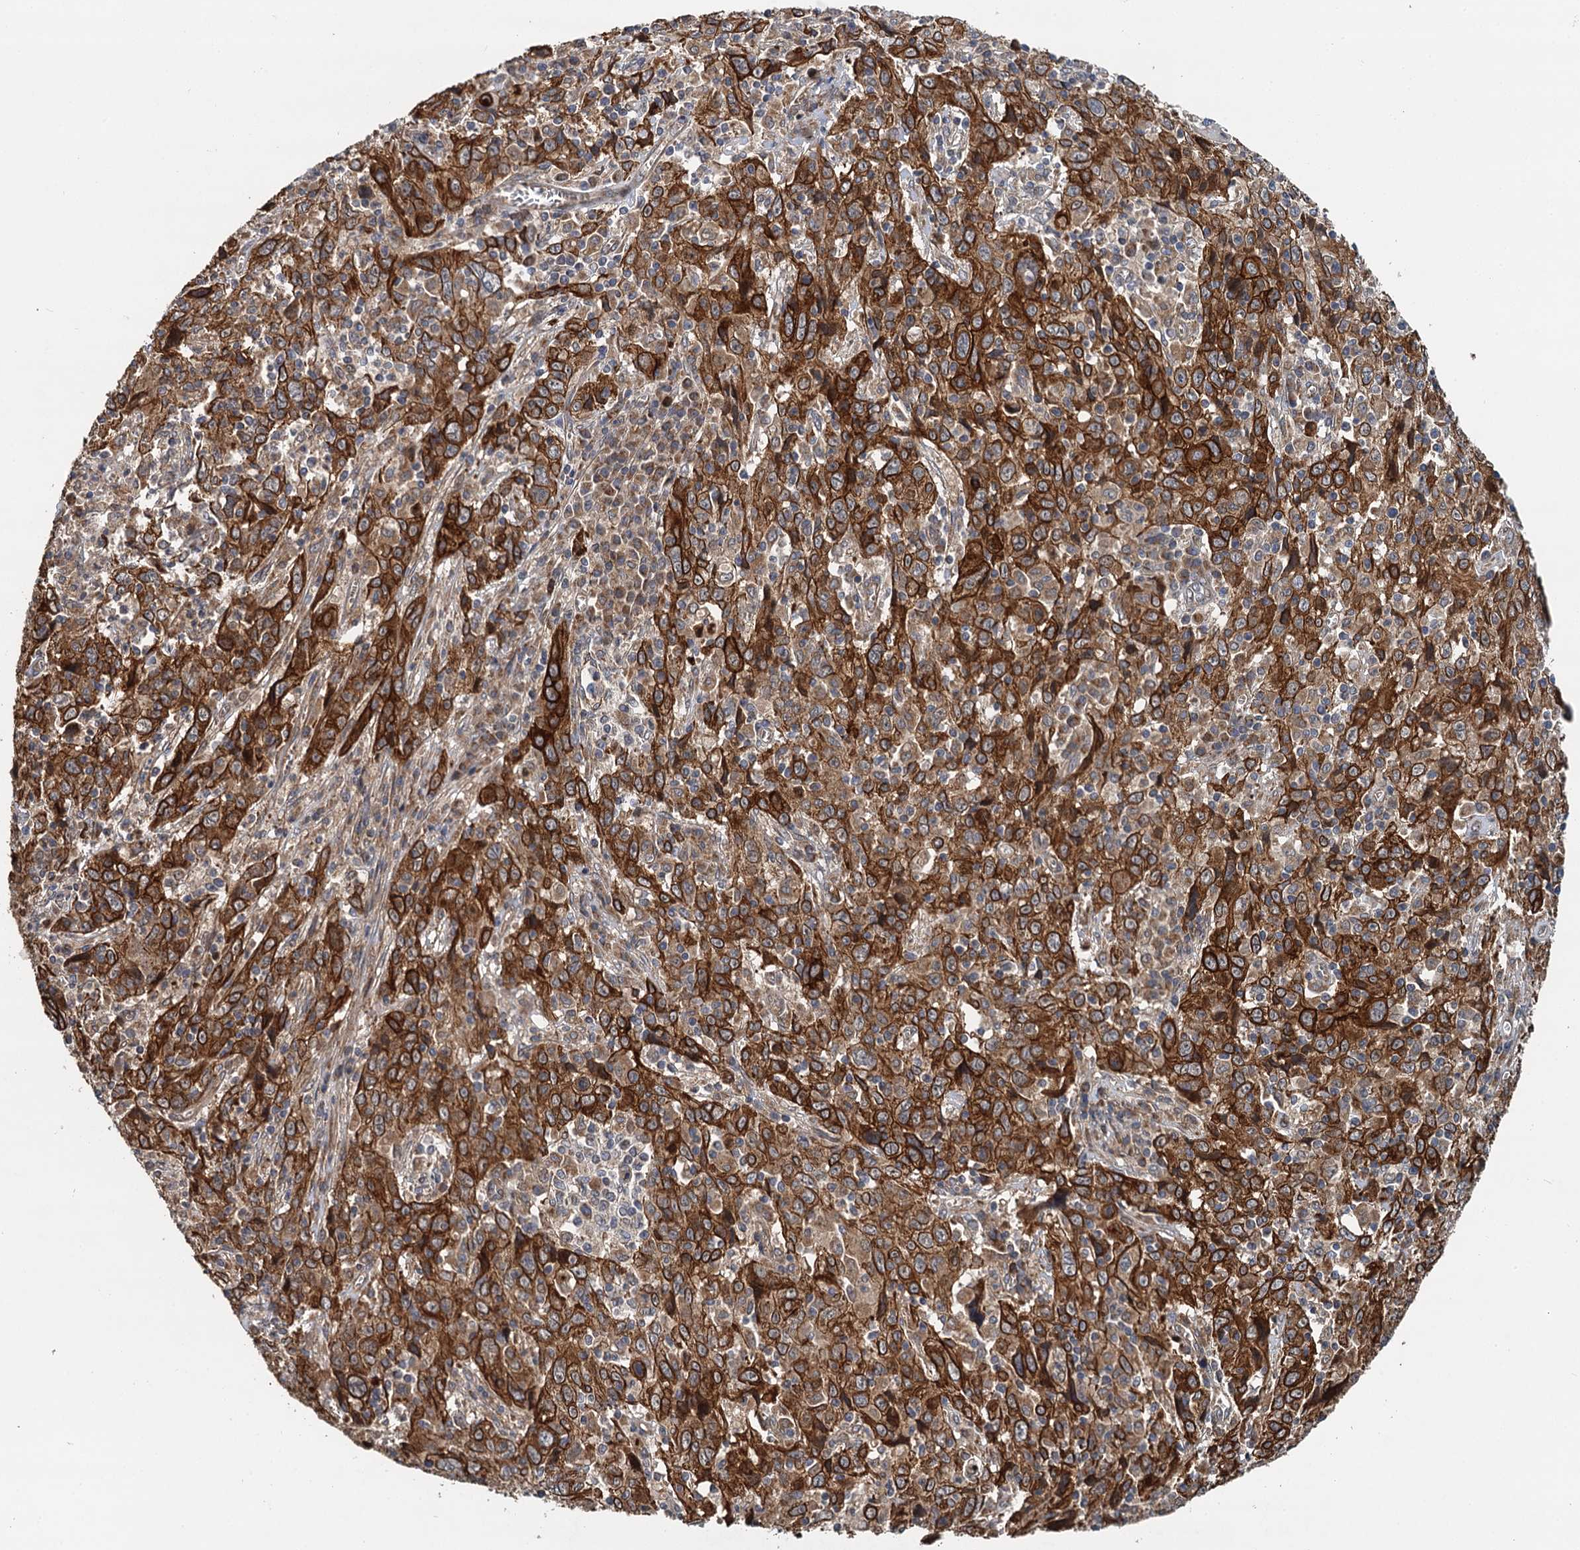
{"staining": {"intensity": "strong", "quantity": ">75%", "location": "cytoplasmic/membranous"}, "tissue": "cervical cancer", "cell_type": "Tumor cells", "image_type": "cancer", "snomed": [{"axis": "morphology", "description": "Squamous cell carcinoma, NOS"}, {"axis": "topography", "description": "Cervix"}], "caption": "The photomicrograph reveals immunohistochemical staining of squamous cell carcinoma (cervical). There is strong cytoplasmic/membranous staining is appreciated in approximately >75% of tumor cells.", "gene": "LRRK2", "patient": {"sex": "female", "age": 46}}